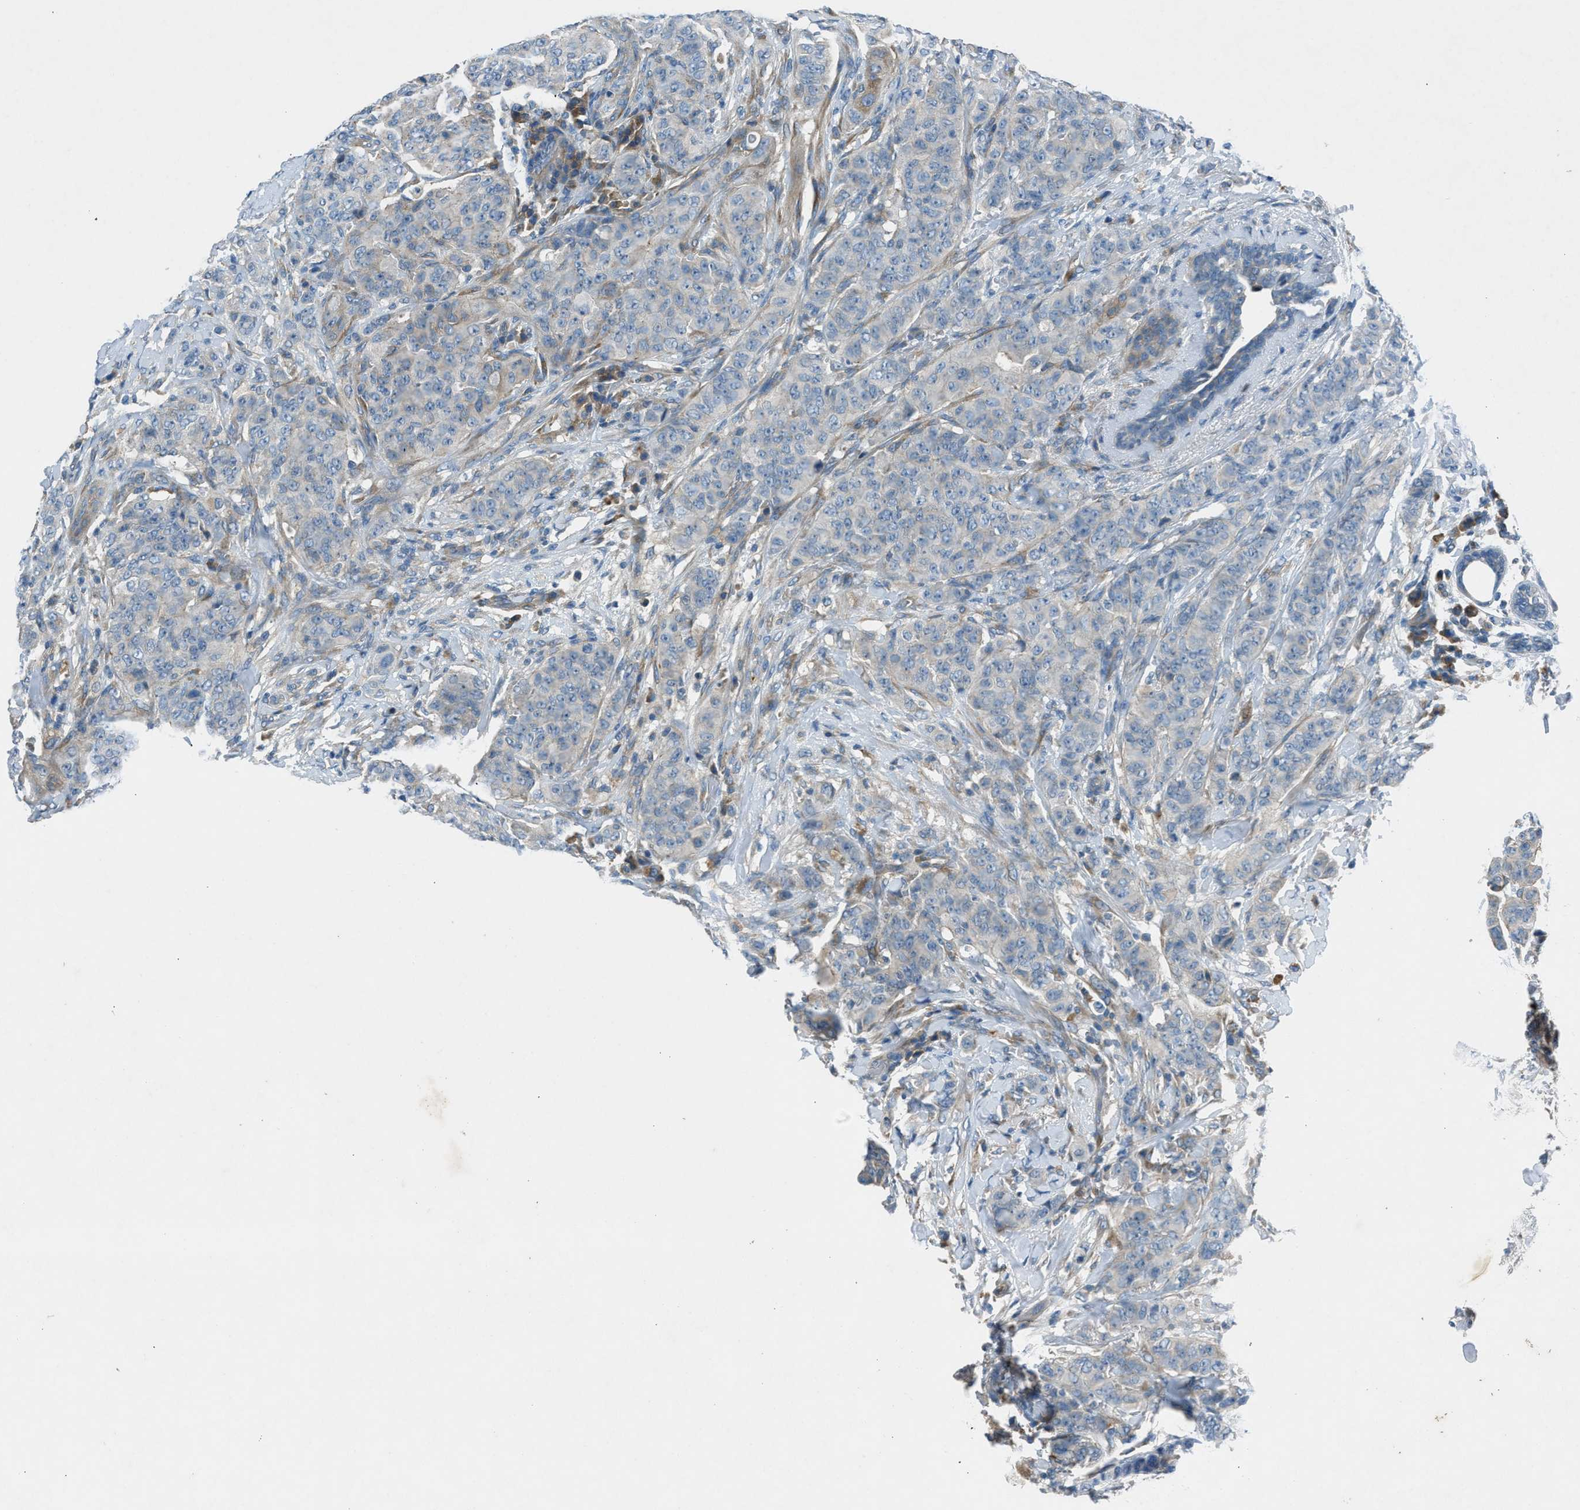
{"staining": {"intensity": "negative", "quantity": "none", "location": "none"}, "tissue": "breast cancer", "cell_type": "Tumor cells", "image_type": "cancer", "snomed": [{"axis": "morphology", "description": "Normal tissue, NOS"}, {"axis": "morphology", "description": "Duct carcinoma"}, {"axis": "topography", "description": "Breast"}], "caption": "DAB (3,3'-diaminobenzidine) immunohistochemical staining of human breast cancer (intraductal carcinoma) displays no significant staining in tumor cells.", "gene": "BMP1", "patient": {"sex": "female", "age": 40}}